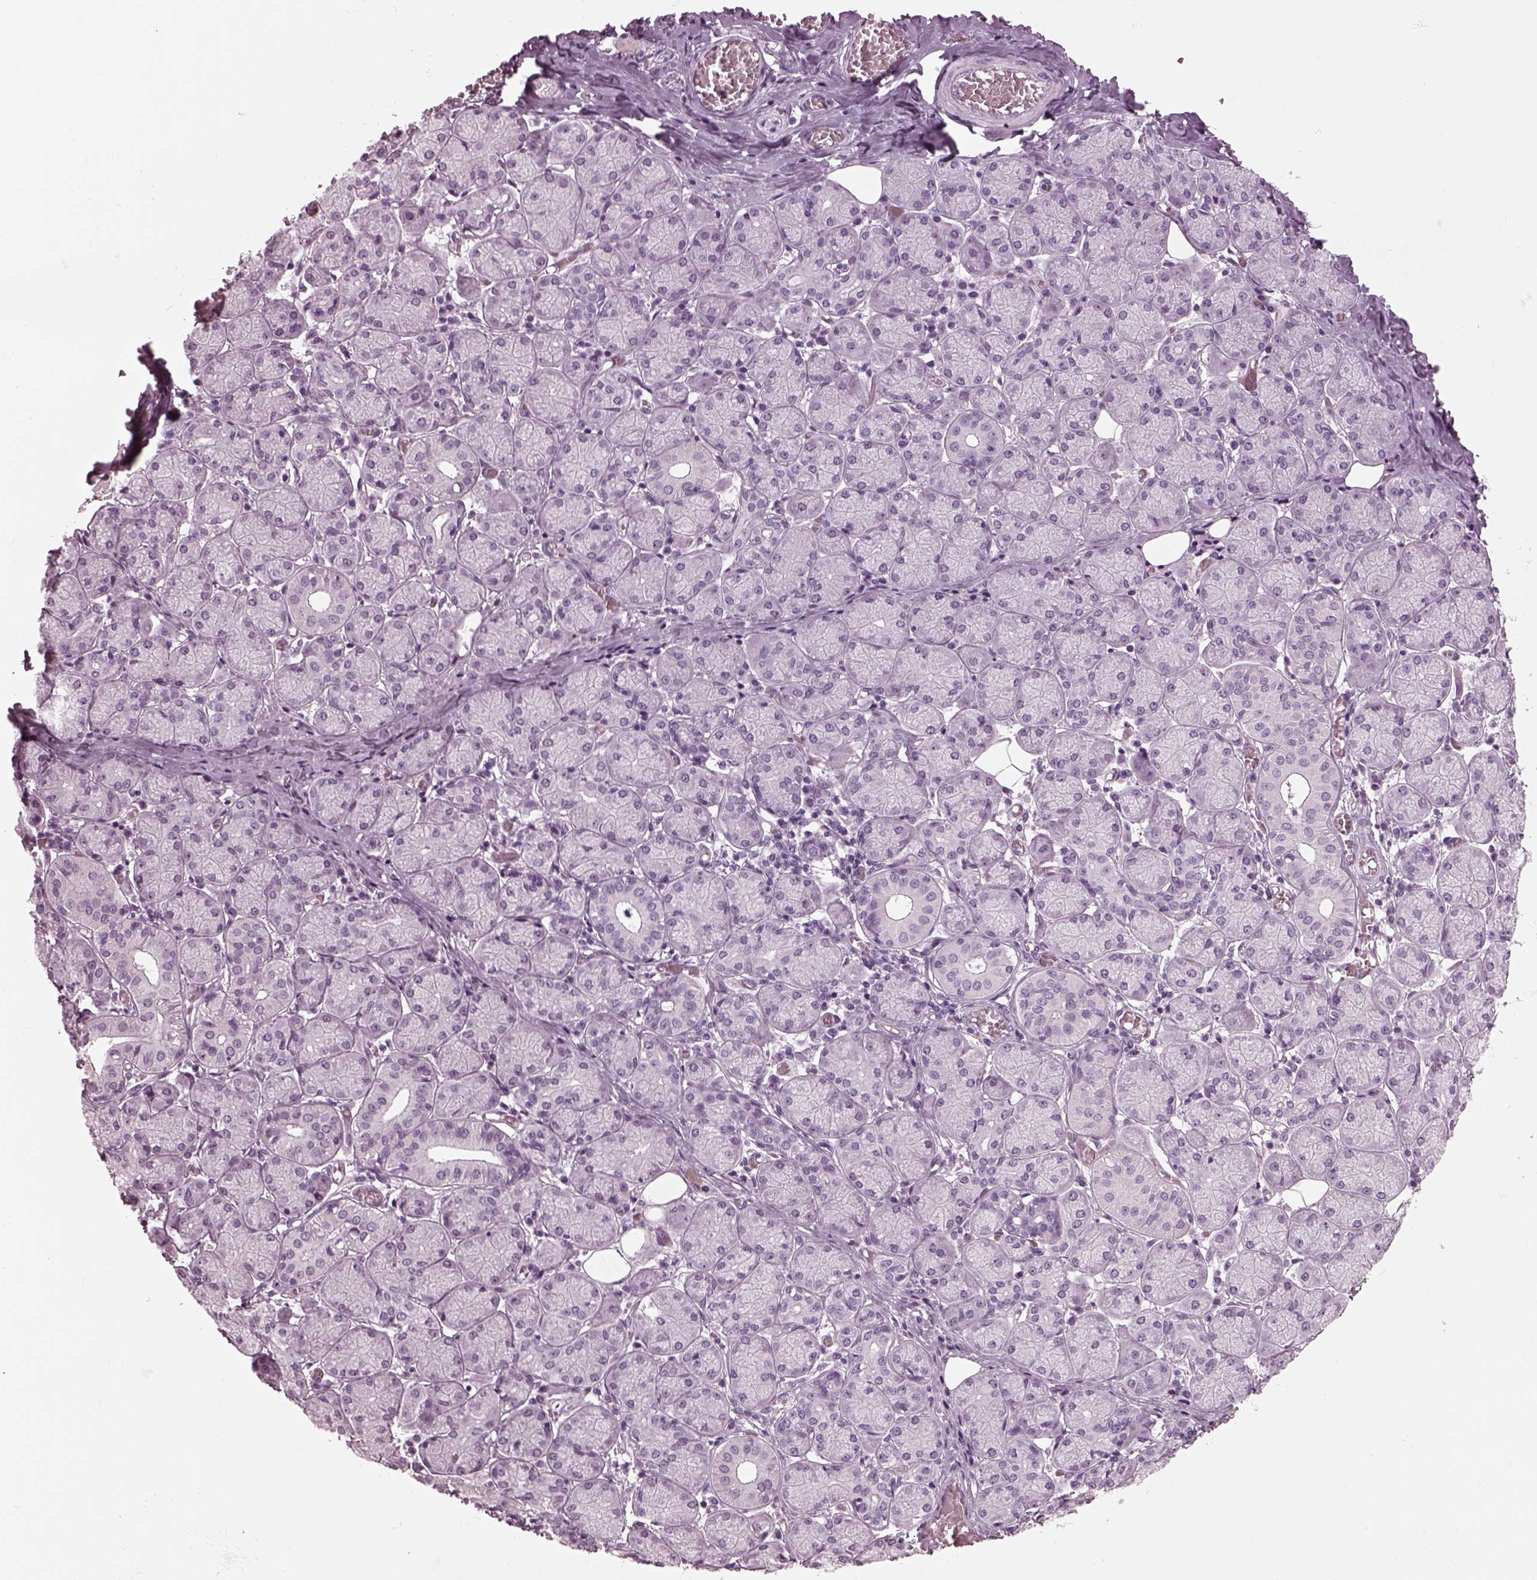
{"staining": {"intensity": "negative", "quantity": "none", "location": "none"}, "tissue": "salivary gland", "cell_type": "Glandular cells", "image_type": "normal", "snomed": [{"axis": "morphology", "description": "Normal tissue, NOS"}, {"axis": "topography", "description": "Salivary gland"}, {"axis": "topography", "description": "Peripheral nerve tissue"}], "caption": "IHC of benign human salivary gland exhibits no staining in glandular cells.", "gene": "TPPP2", "patient": {"sex": "female", "age": 24}}